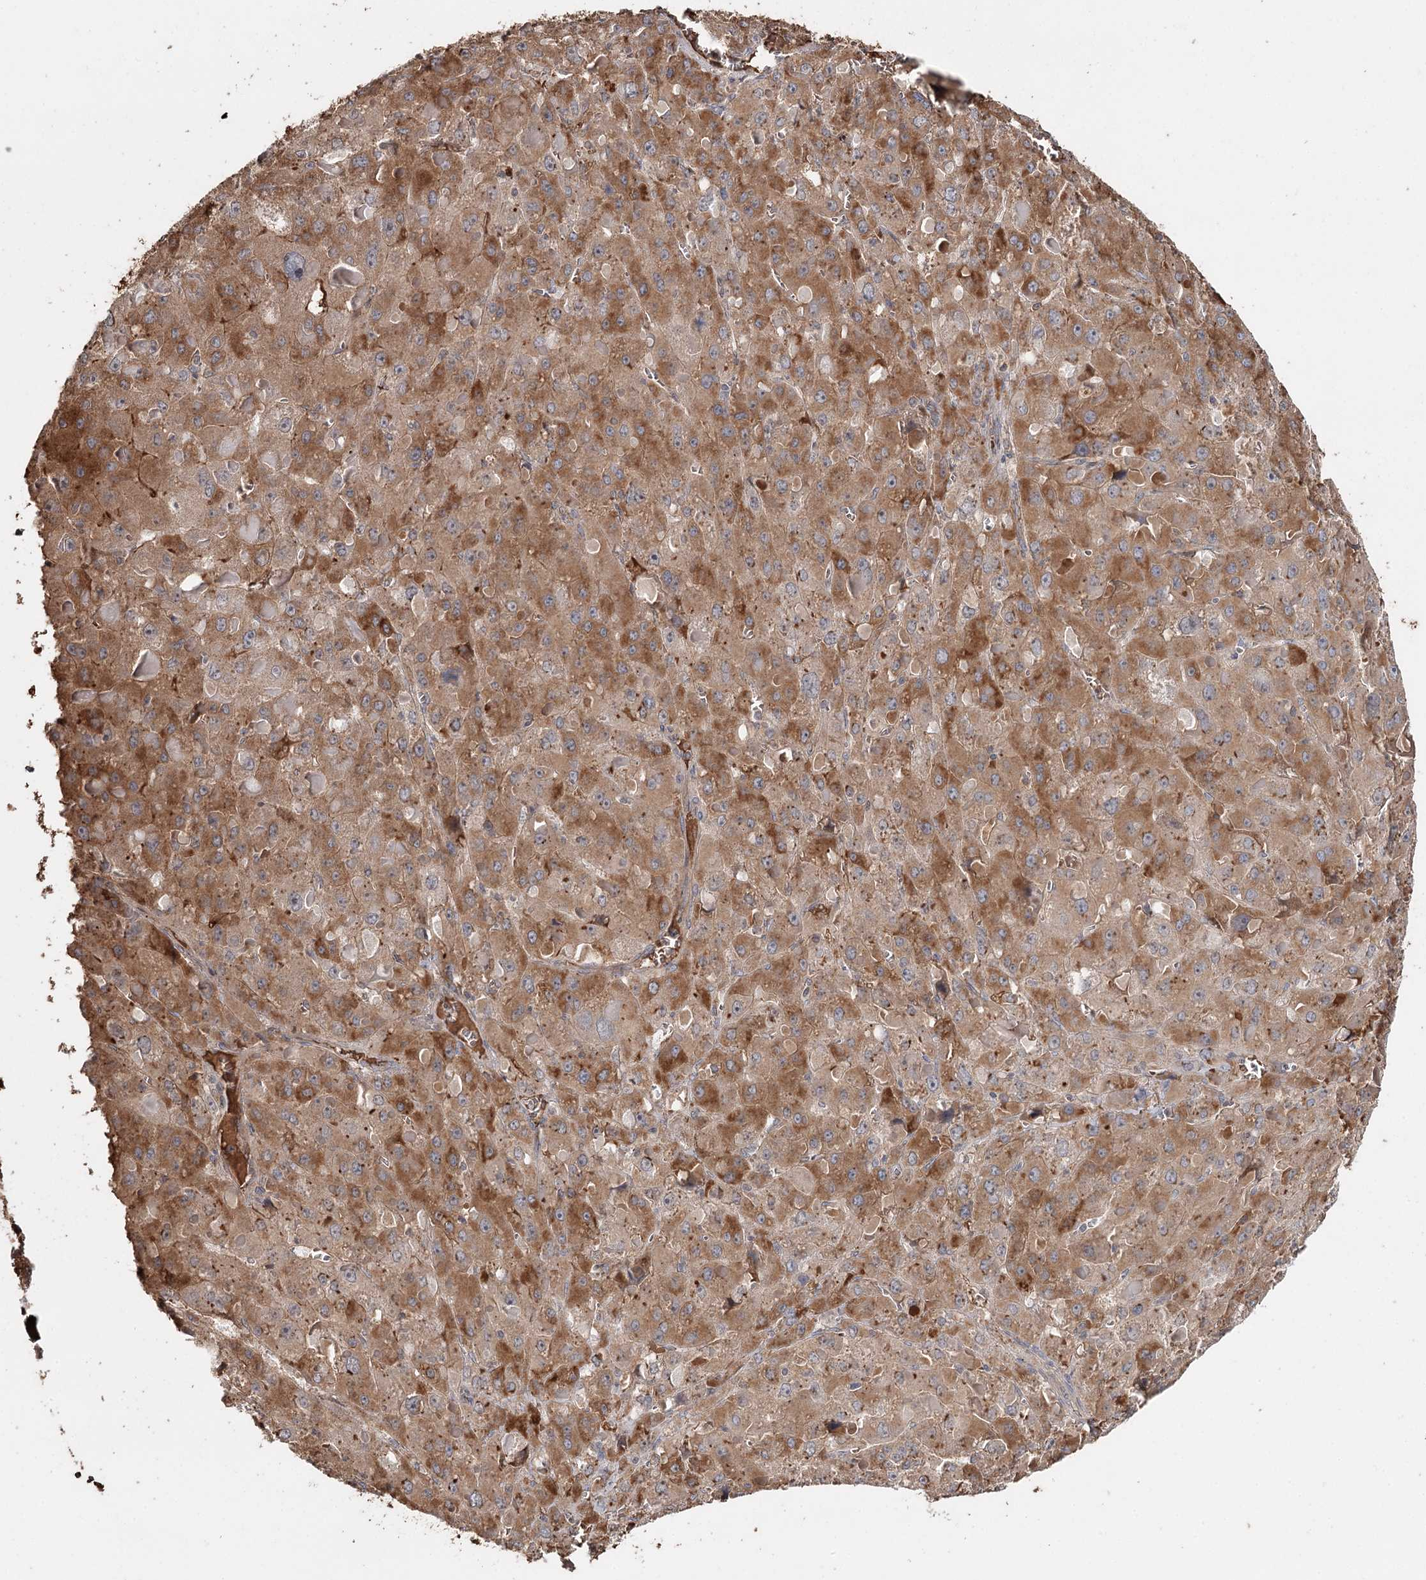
{"staining": {"intensity": "strong", "quantity": "25%-75%", "location": "cytoplasmic/membranous"}, "tissue": "liver cancer", "cell_type": "Tumor cells", "image_type": "cancer", "snomed": [{"axis": "morphology", "description": "Carcinoma, Hepatocellular, NOS"}, {"axis": "topography", "description": "Liver"}], "caption": "Protein expression analysis of human hepatocellular carcinoma (liver) reveals strong cytoplasmic/membranous positivity in about 25%-75% of tumor cells.", "gene": "SYVN1", "patient": {"sex": "female", "age": 73}}